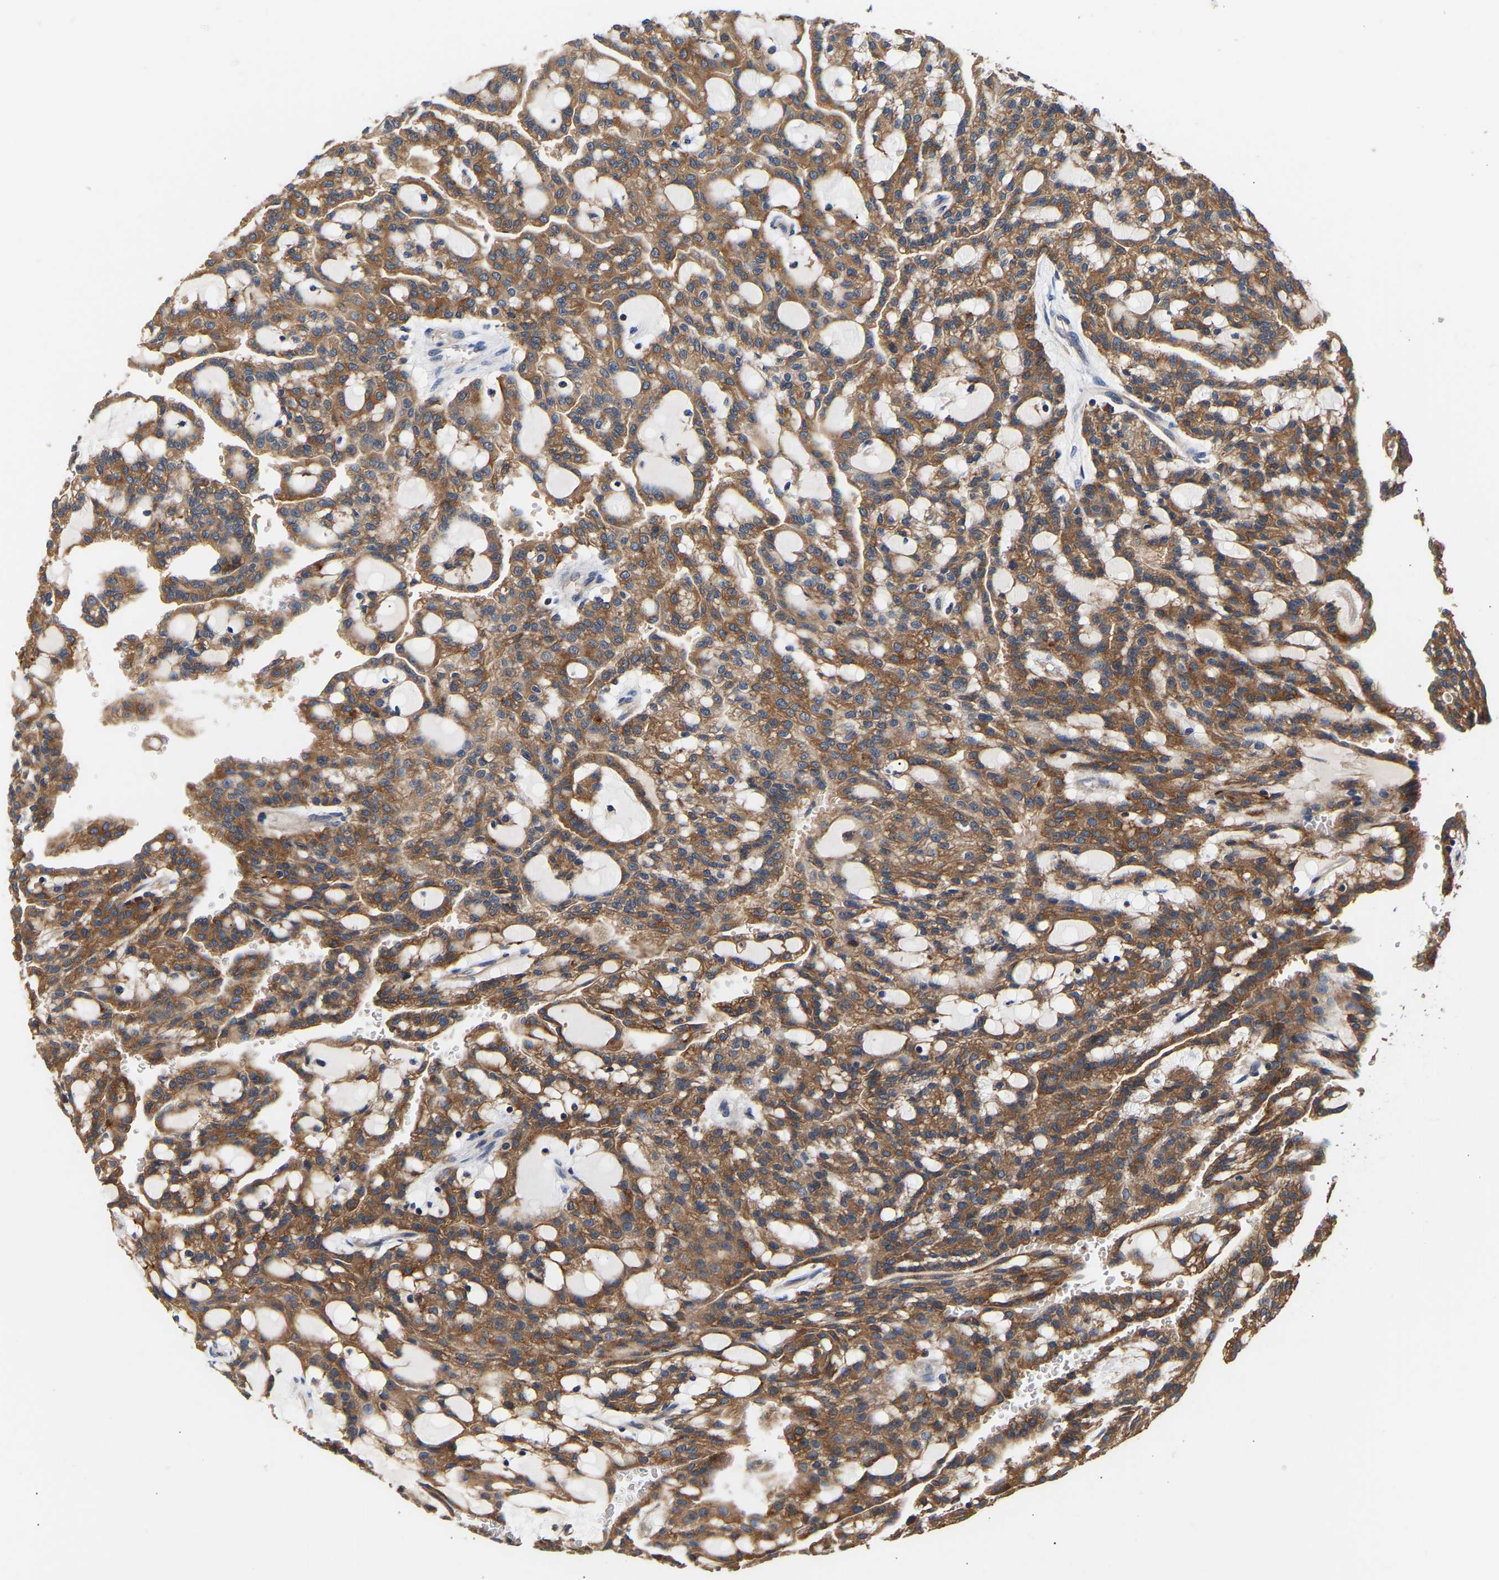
{"staining": {"intensity": "moderate", "quantity": ">75%", "location": "cytoplasmic/membranous"}, "tissue": "renal cancer", "cell_type": "Tumor cells", "image_type": "cancer", "snomed": [{"axis": "morphology", "description": "Adenocarcinoma, NOS"}, {"axis": "topography", "description": "Kidney"}], "caption": "Adenocarcinoma (renal) stained with immunohistochemistry (IHC) reveals moderate cytoplasmic/membranous staining in about >75% of tumor cells.", "gene": "LRBA", "patient": {"sex": "male", "age": 63}}